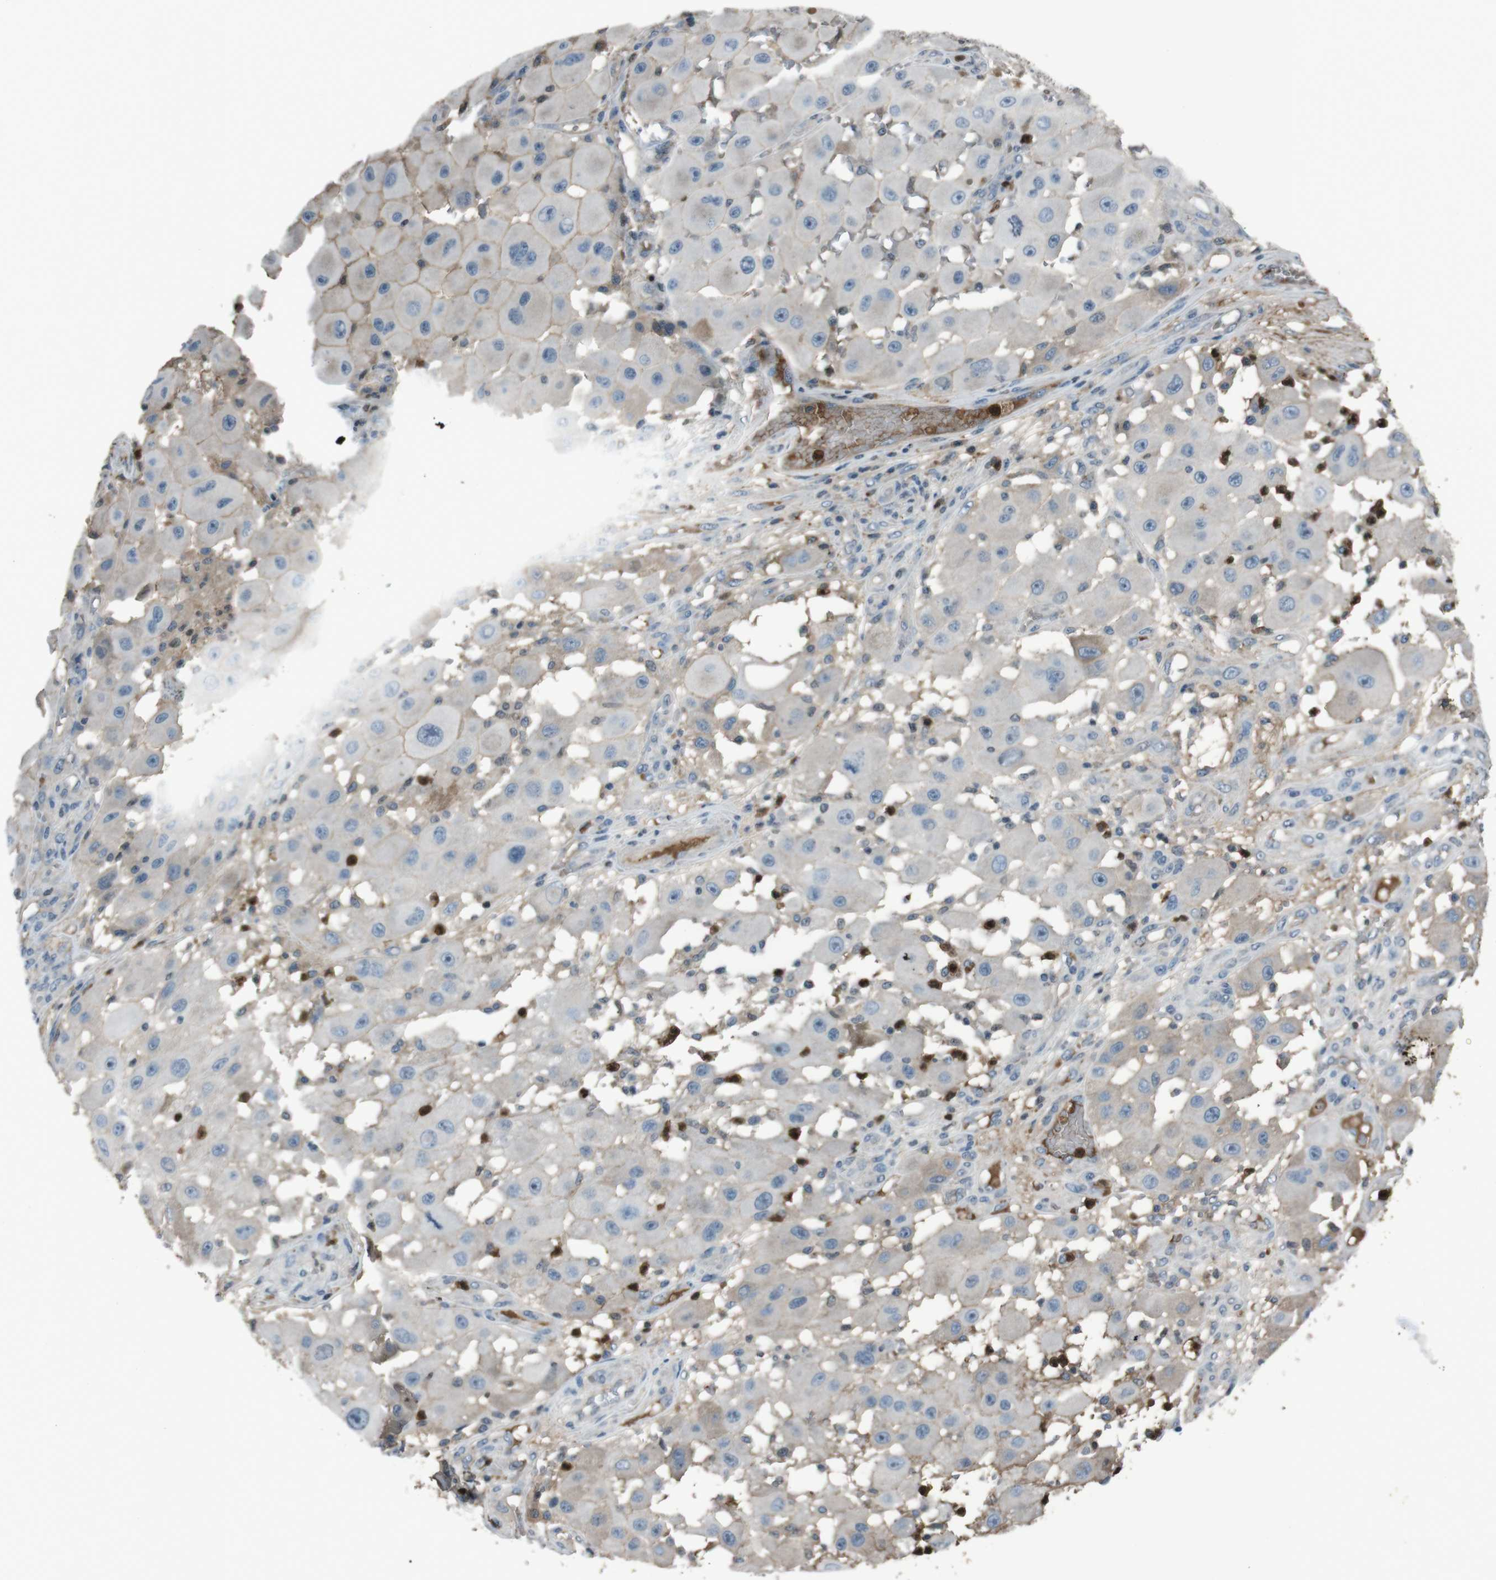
{"staining": {"intensity": "negative", "quantity": "none", "location": "none"}, "tissue": "melanoma", "cell_type": "Tumor cells", "image_type": "cancer", "snomed": [{"axis": "morphology", "description": "Malignant melanoma, NOS"}, {"axis": "topography", "description": "Skin"}], "caption": "Immunohistochemistry (IHC) histopathology image of human melanoma stained for a protein (brown), which shows no positivity in tumor cells.", "gene": "UGT1A6", "patient": {"sex": "female", "age": 81}}